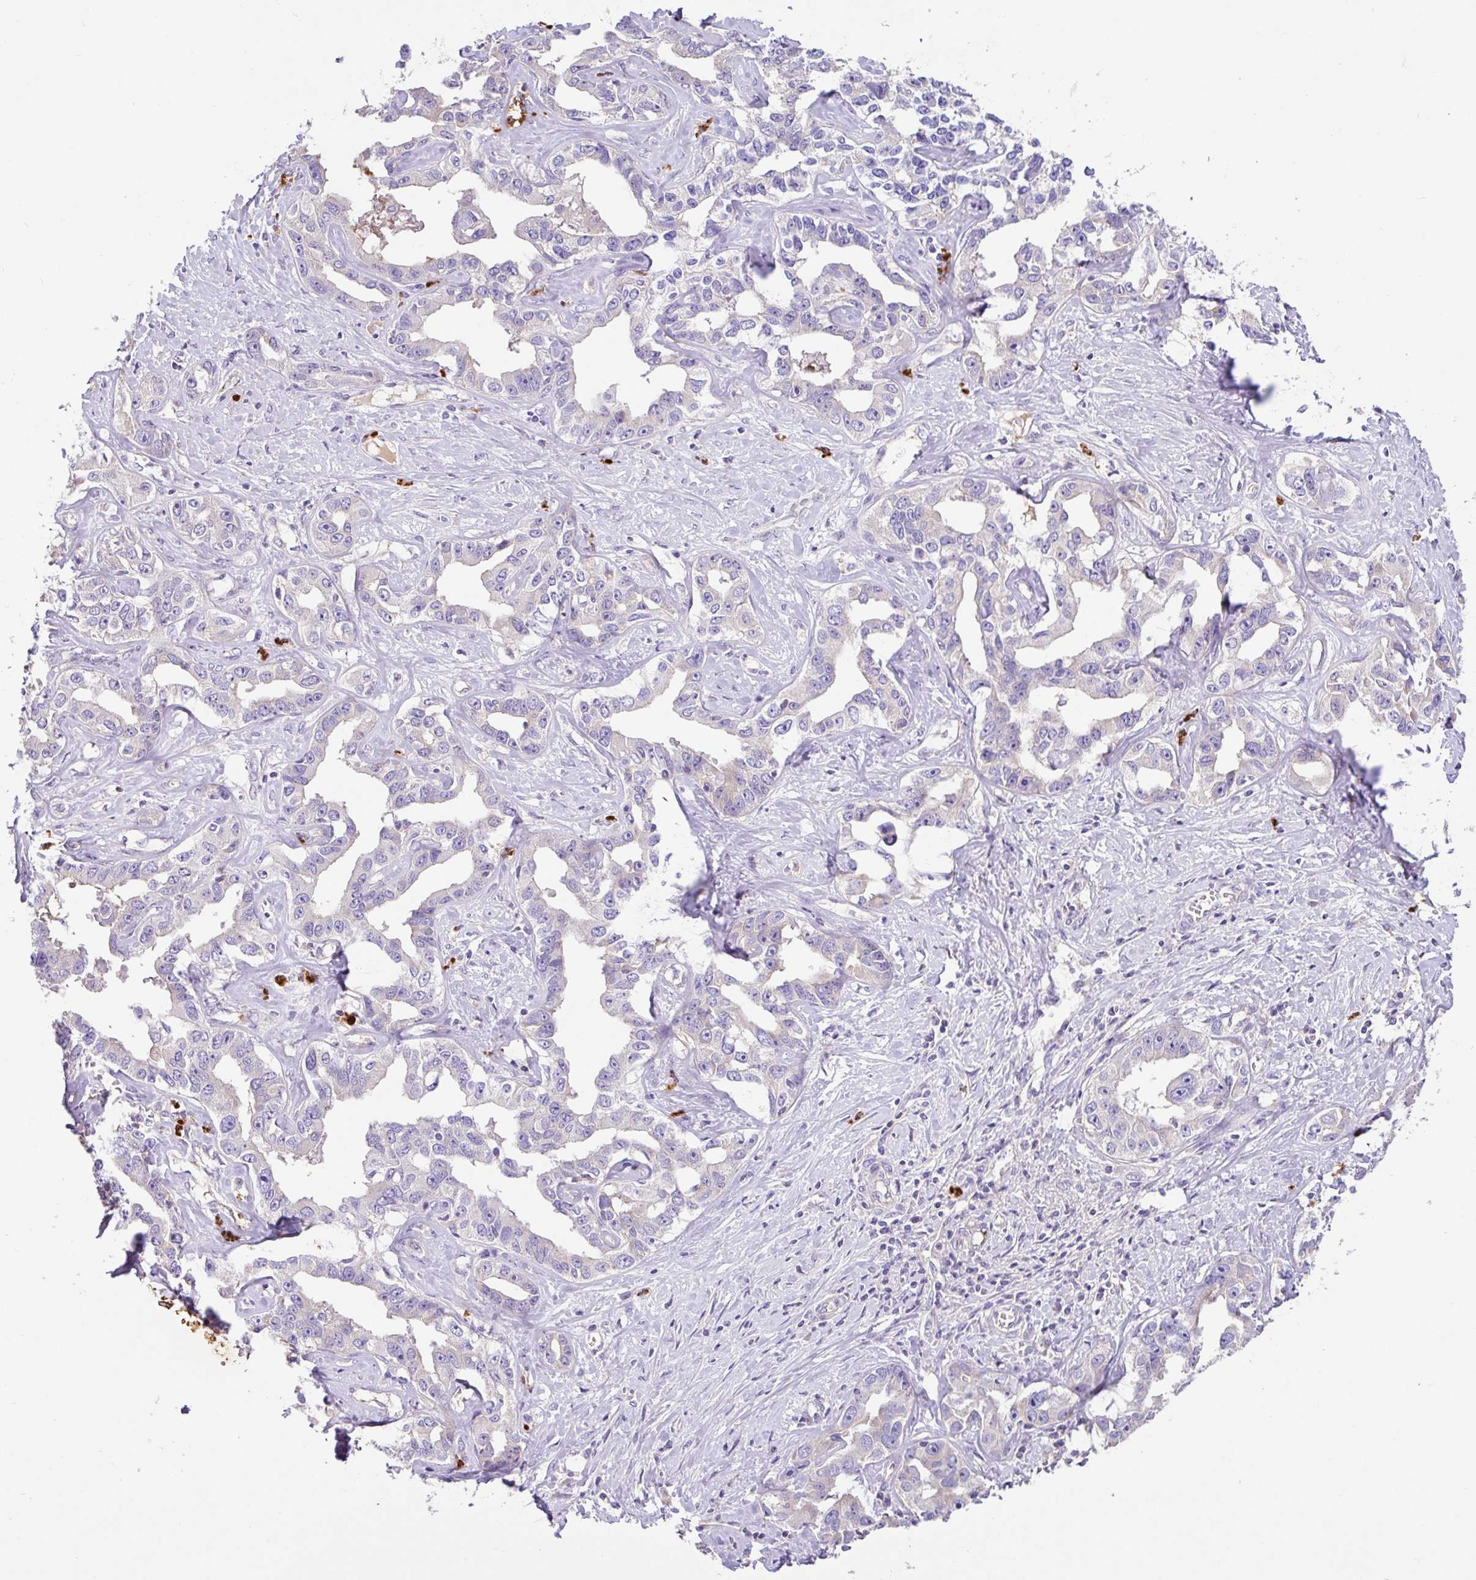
{"staining": {"intensity": "negative", "quantity": "none", "location": "none"}, "tissue": "liver cancer", "cell_type": "Tumor cells", "image_type": "cancer", "snomed": [{"axis": "morphology", "description": "Cholangiocarcinoma"}, {"axis": "topography", "description": "Liver"}], "caption": "Protein analysis of liver cancer shows no significant positivity in tumor cells.", "gene": "CRISP3", "patient": {"sex": "male", "age": 59}}